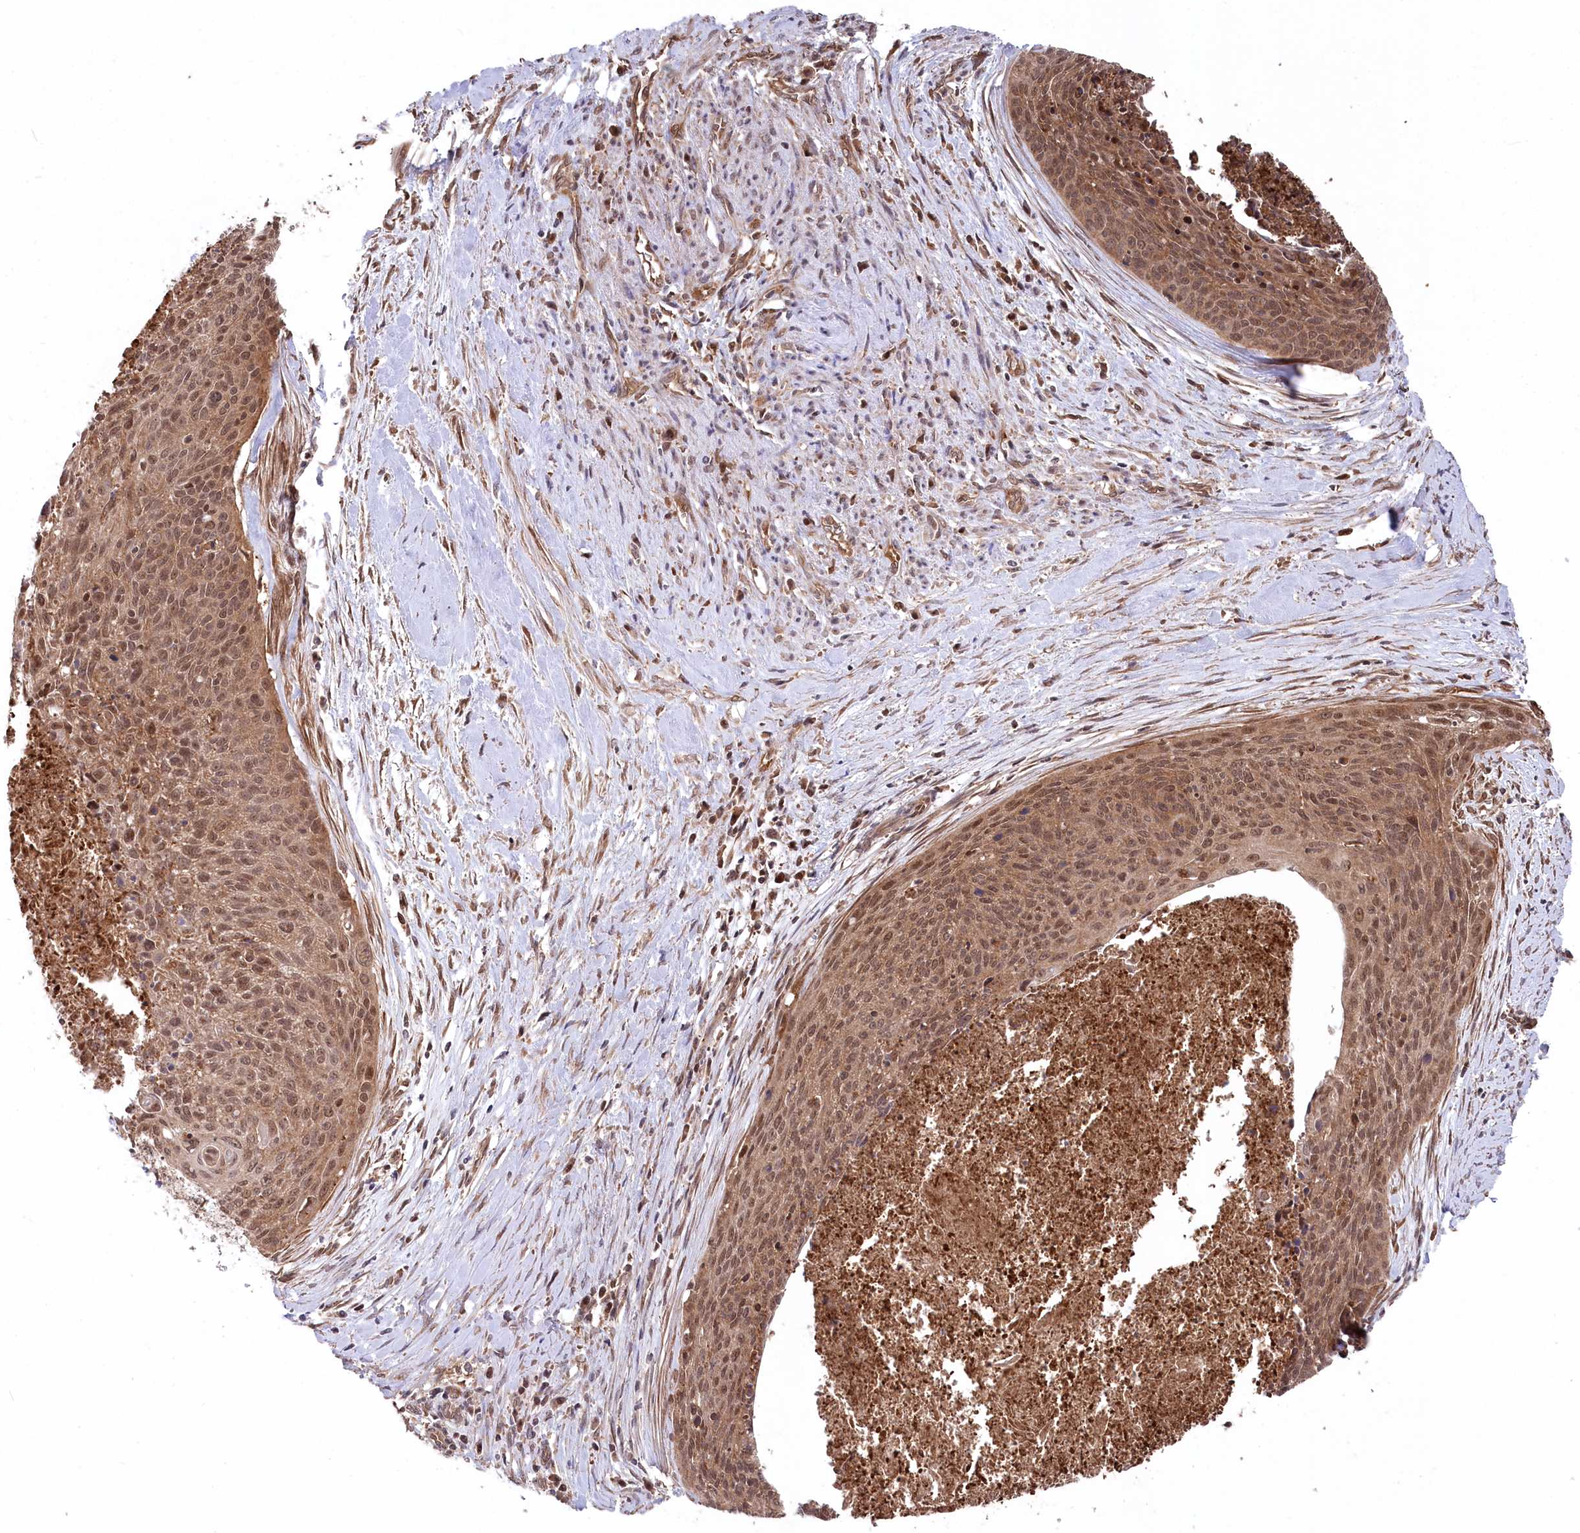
{"staining": {"intensity": "strong", "quantity": ">75%", "location": "cytoplasmic/membranous,nuclear"}, "tissue": "cervical cancer", "cell_type": "Tumor cells", "image_type": "cancer", "snomed": [{"axis": "morphology", "description": "Squamous cell carcinoma, NOS"}, {"axis": "topography", "description": "Cervix"}], "caption": "Immunohistochemical staining of human cervical cancer (squamous cell carcinoma) demonstrates high levels of strong cytoplasmic/membranous and nuclear protein positivity in approximately >75% of tumor cells.", "gene": "PSMA1", "patient": {"sex": "female", "age": 55}}